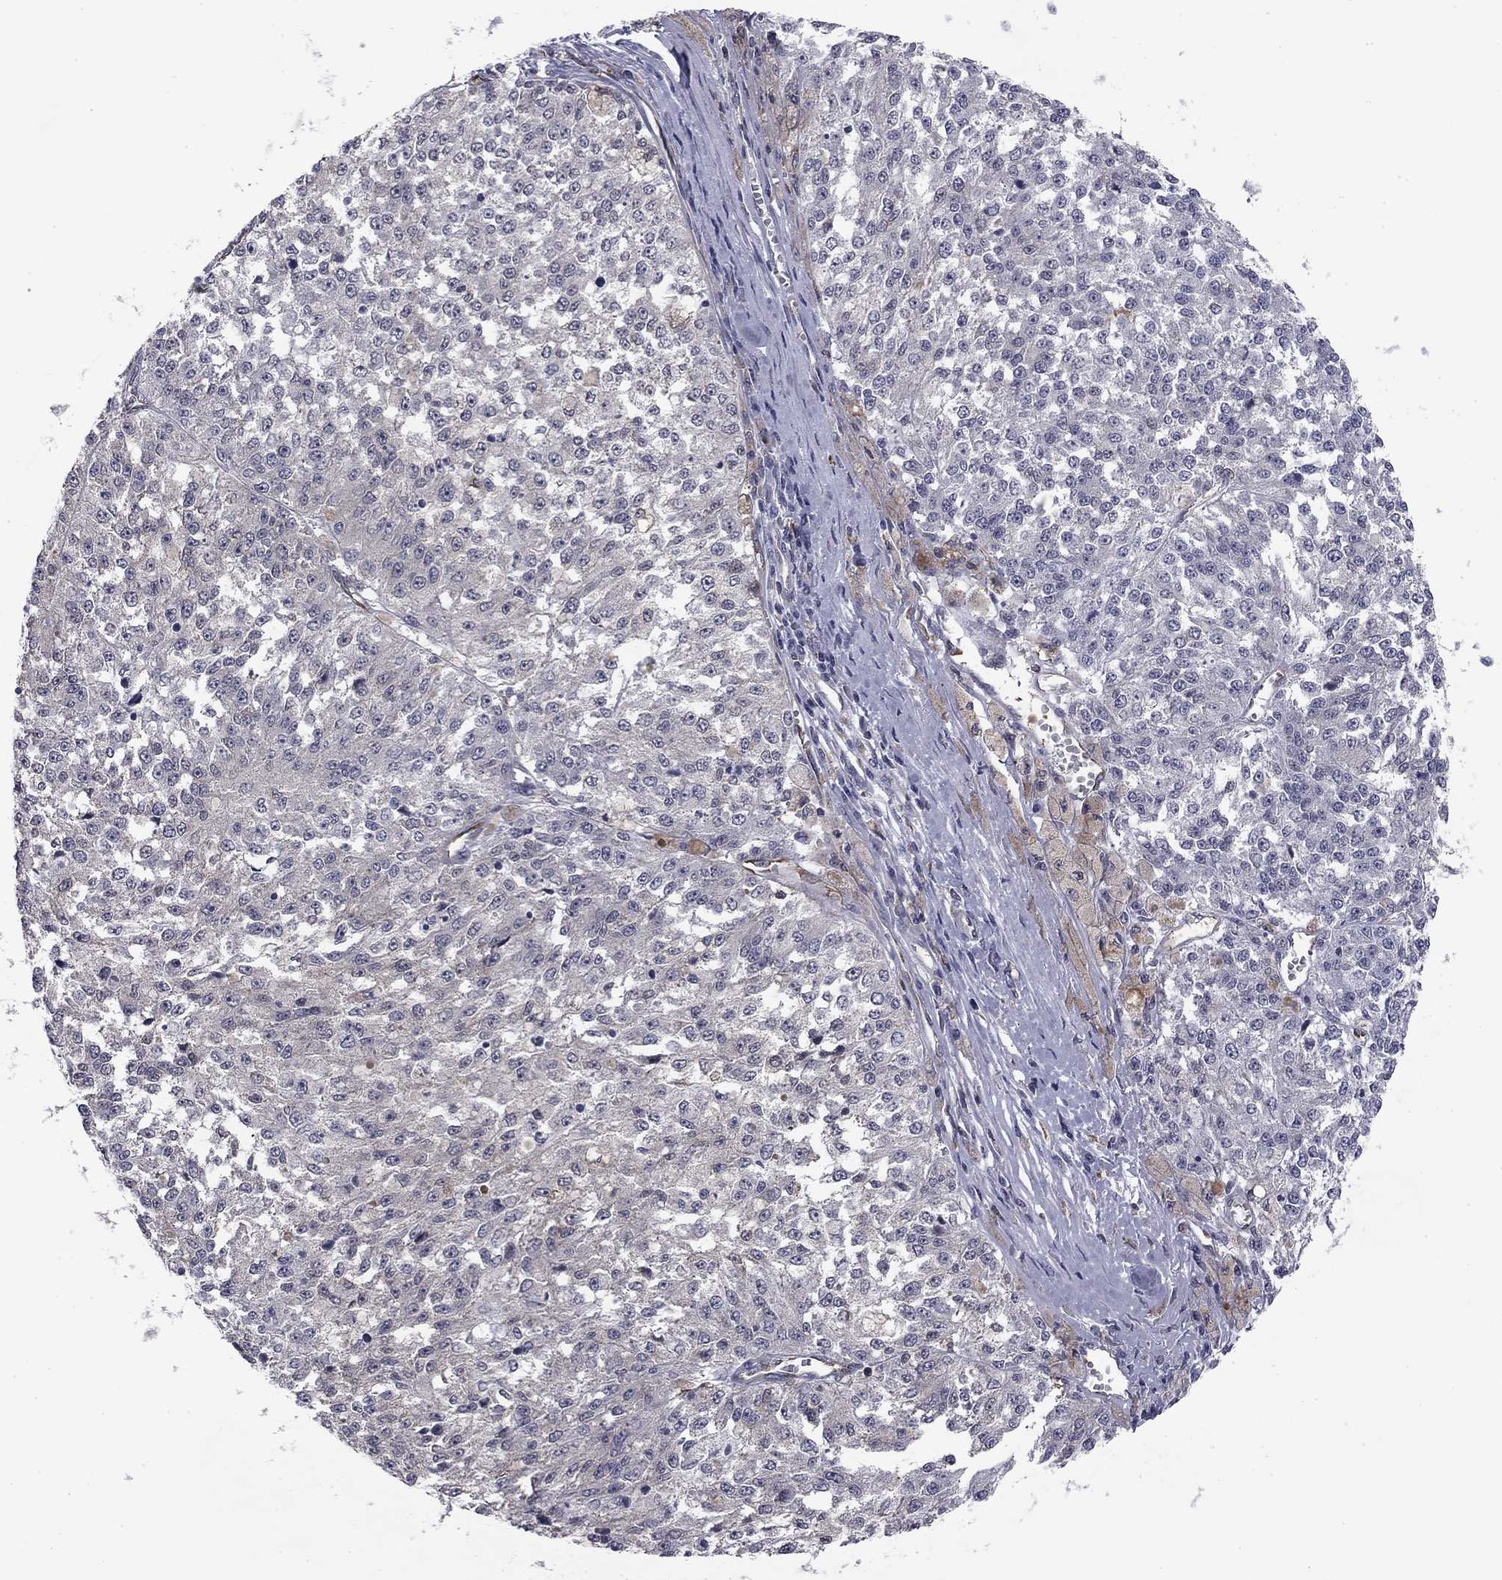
{"staining": {"intensity": "negative", "quantity": "none", "location": "none"}, "tissue": "melanoma", "cell_type": "Tumor cells", "image_type": "cancer", "snomed": [{"axis": "morphology", "description": "Malignant melanoma, Metastatic site"}, {"axis": "topography", "description": "Lymph node"}], "caption": "Malignant melanoma (metastatic site) stained for a protein using immunohistochemistry (IHC) reveals no positivity tumor cells.", "gene": "PLCB2", "patient": {"sex": "female", "age": 64}}